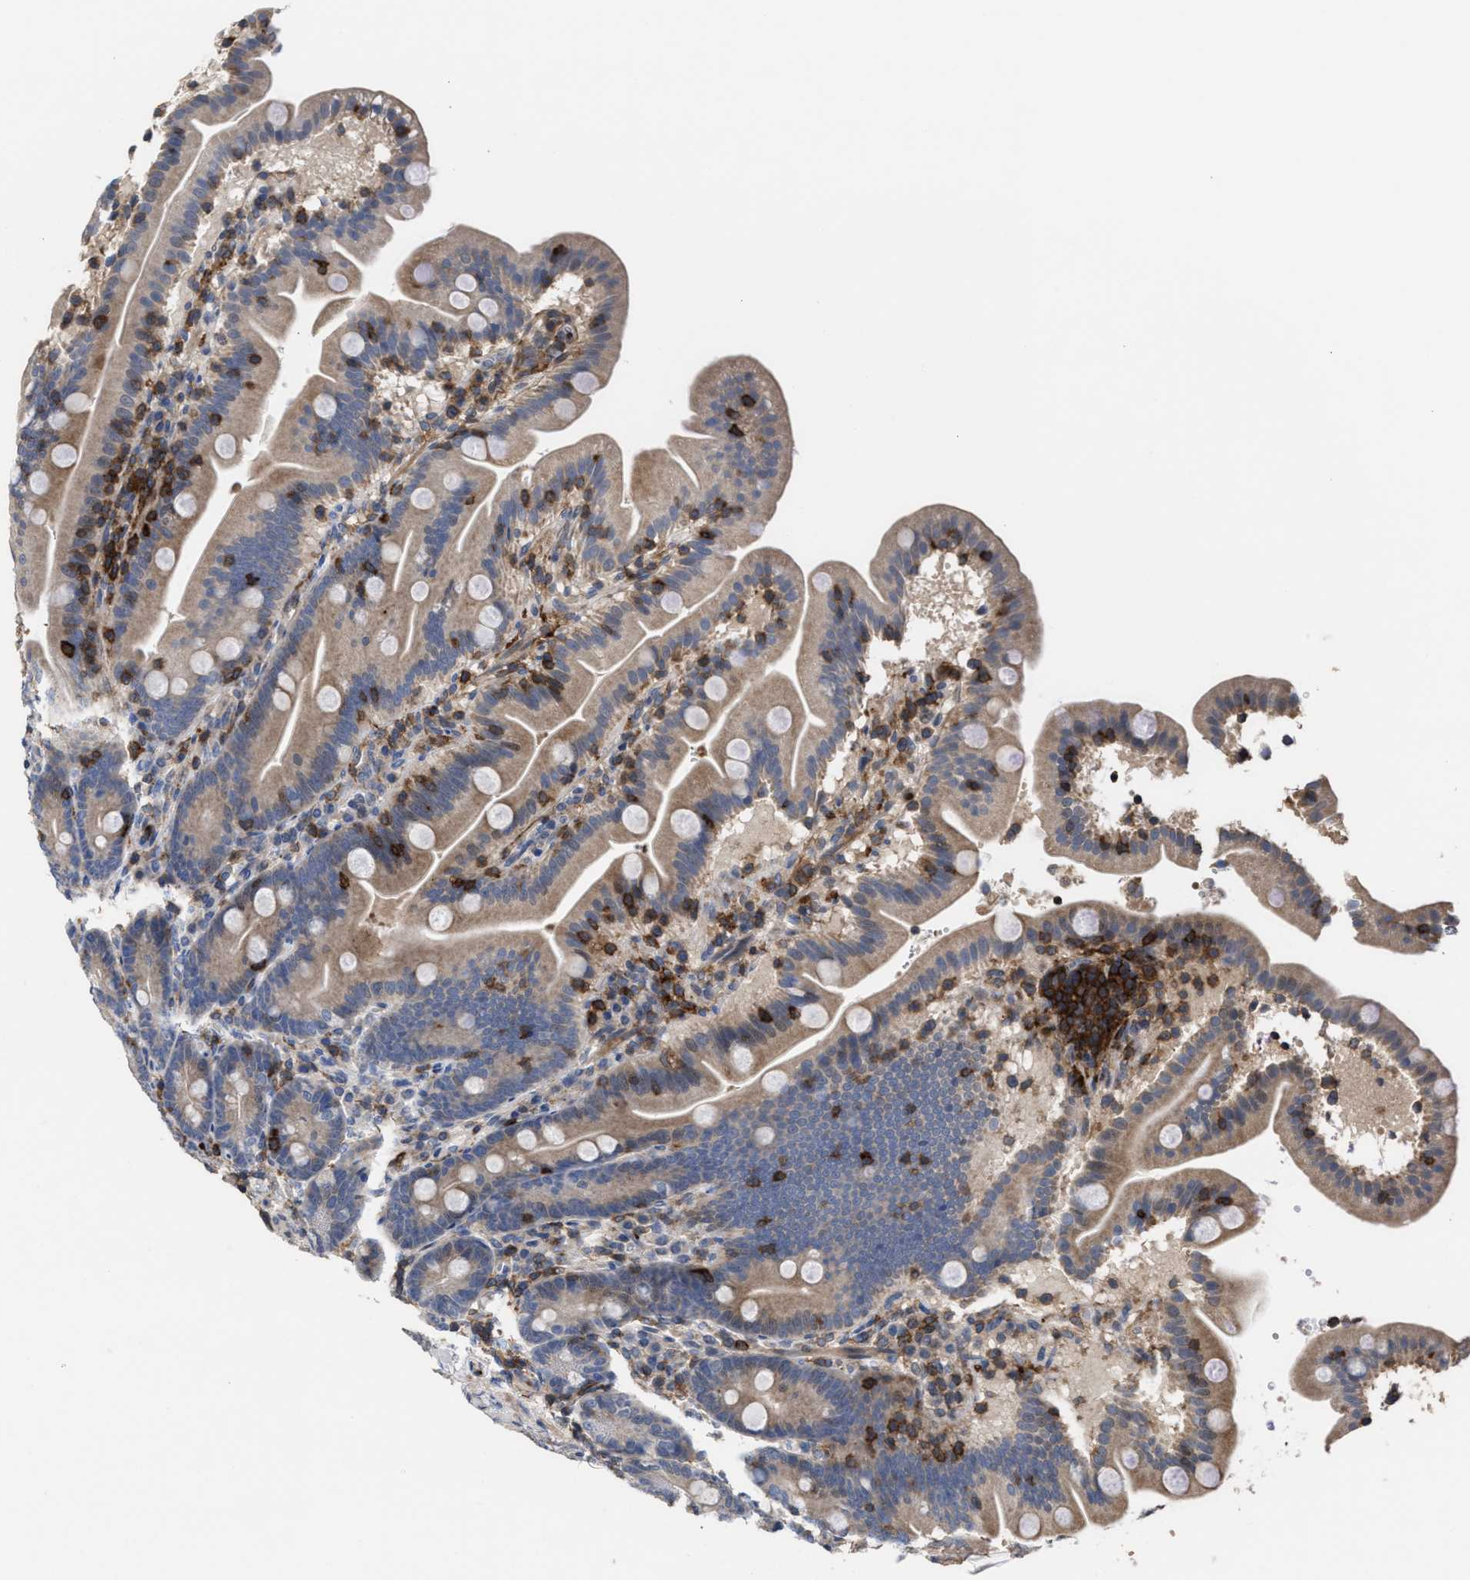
{"staining": {"intensity": "weak", "quantity": "<25%", "location": "cytoplasmic/membranous"}, "tissue": "duodenum", "cell_type": "Glandular cells", "image_type": "normal", "snomed": [{"axis": "morphology", "description": "Normal tissue, NOS"}, {"axis": "topography", "description": "Duodenum"}], "caption": "This is an immunohistochemistry (IHC) image of benign duodenum. There is no positivity in glandular cells.", "gene": "PTPRE", "patient": {"sex": "male", "age": 54}}